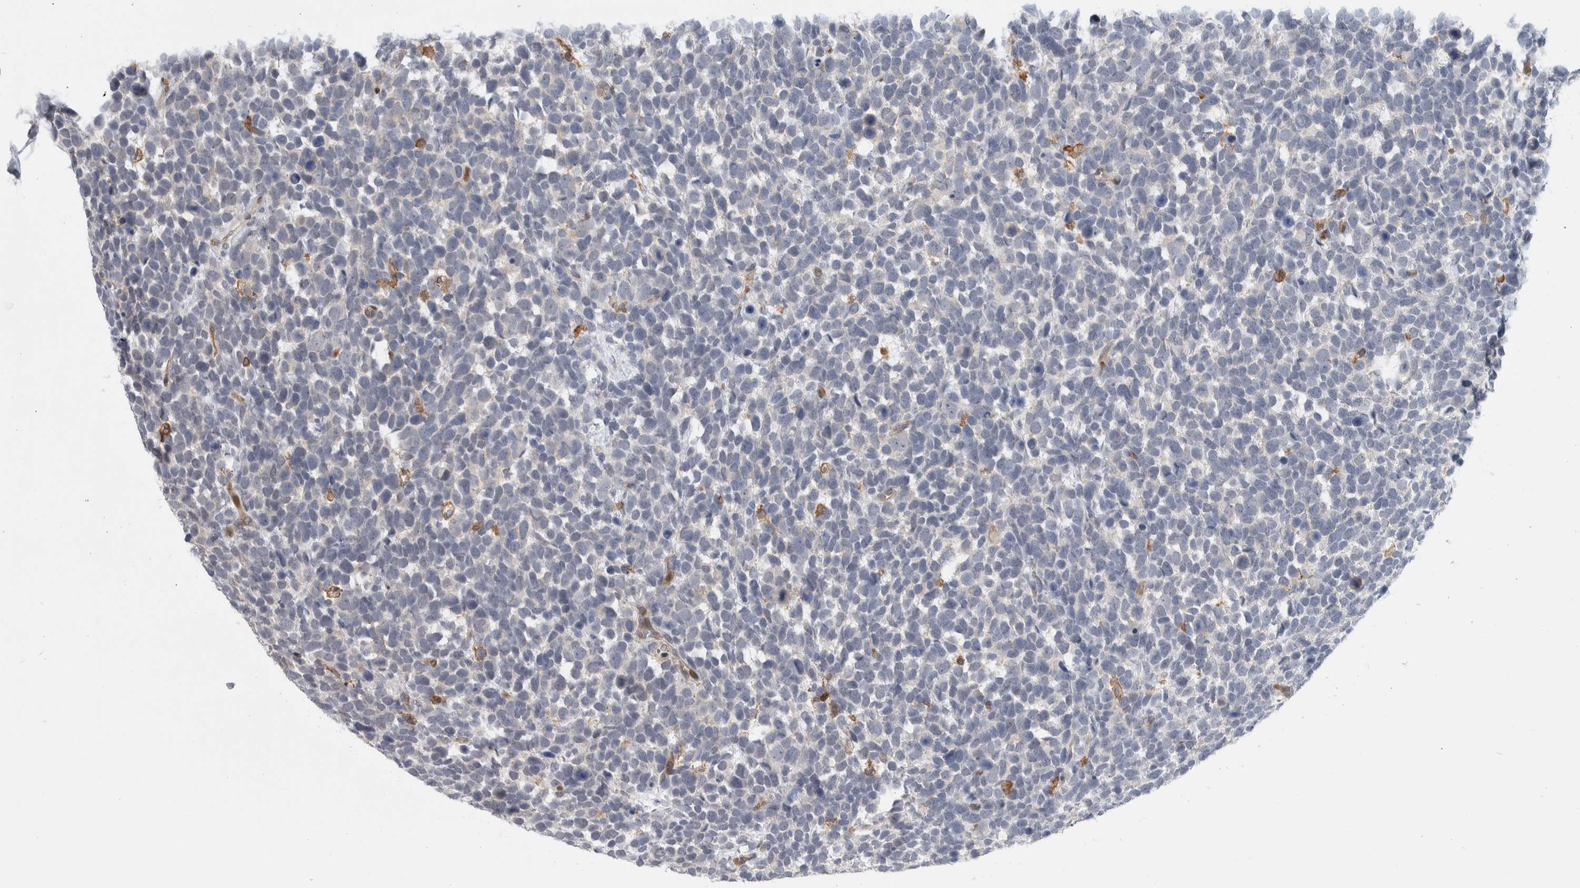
{"staining": {"intensity": "negative", "quantity": "none", "location": "none"}, "tissue": "urothelial cancer", "cell_type": "Tumor cells", "image_type": "cancer", "snomed": [{"axis": "morphology", "description": "Urothelial carcinoma, High grade"}, {"axis": "topography", "description": "Urinary bladder"}], "caption": "This is an IHC micrograph of human urothelial cancer. There is no staining in tumor cells.", "gene": "MSL1", "patient": {"sex": "female", "age": 82}}